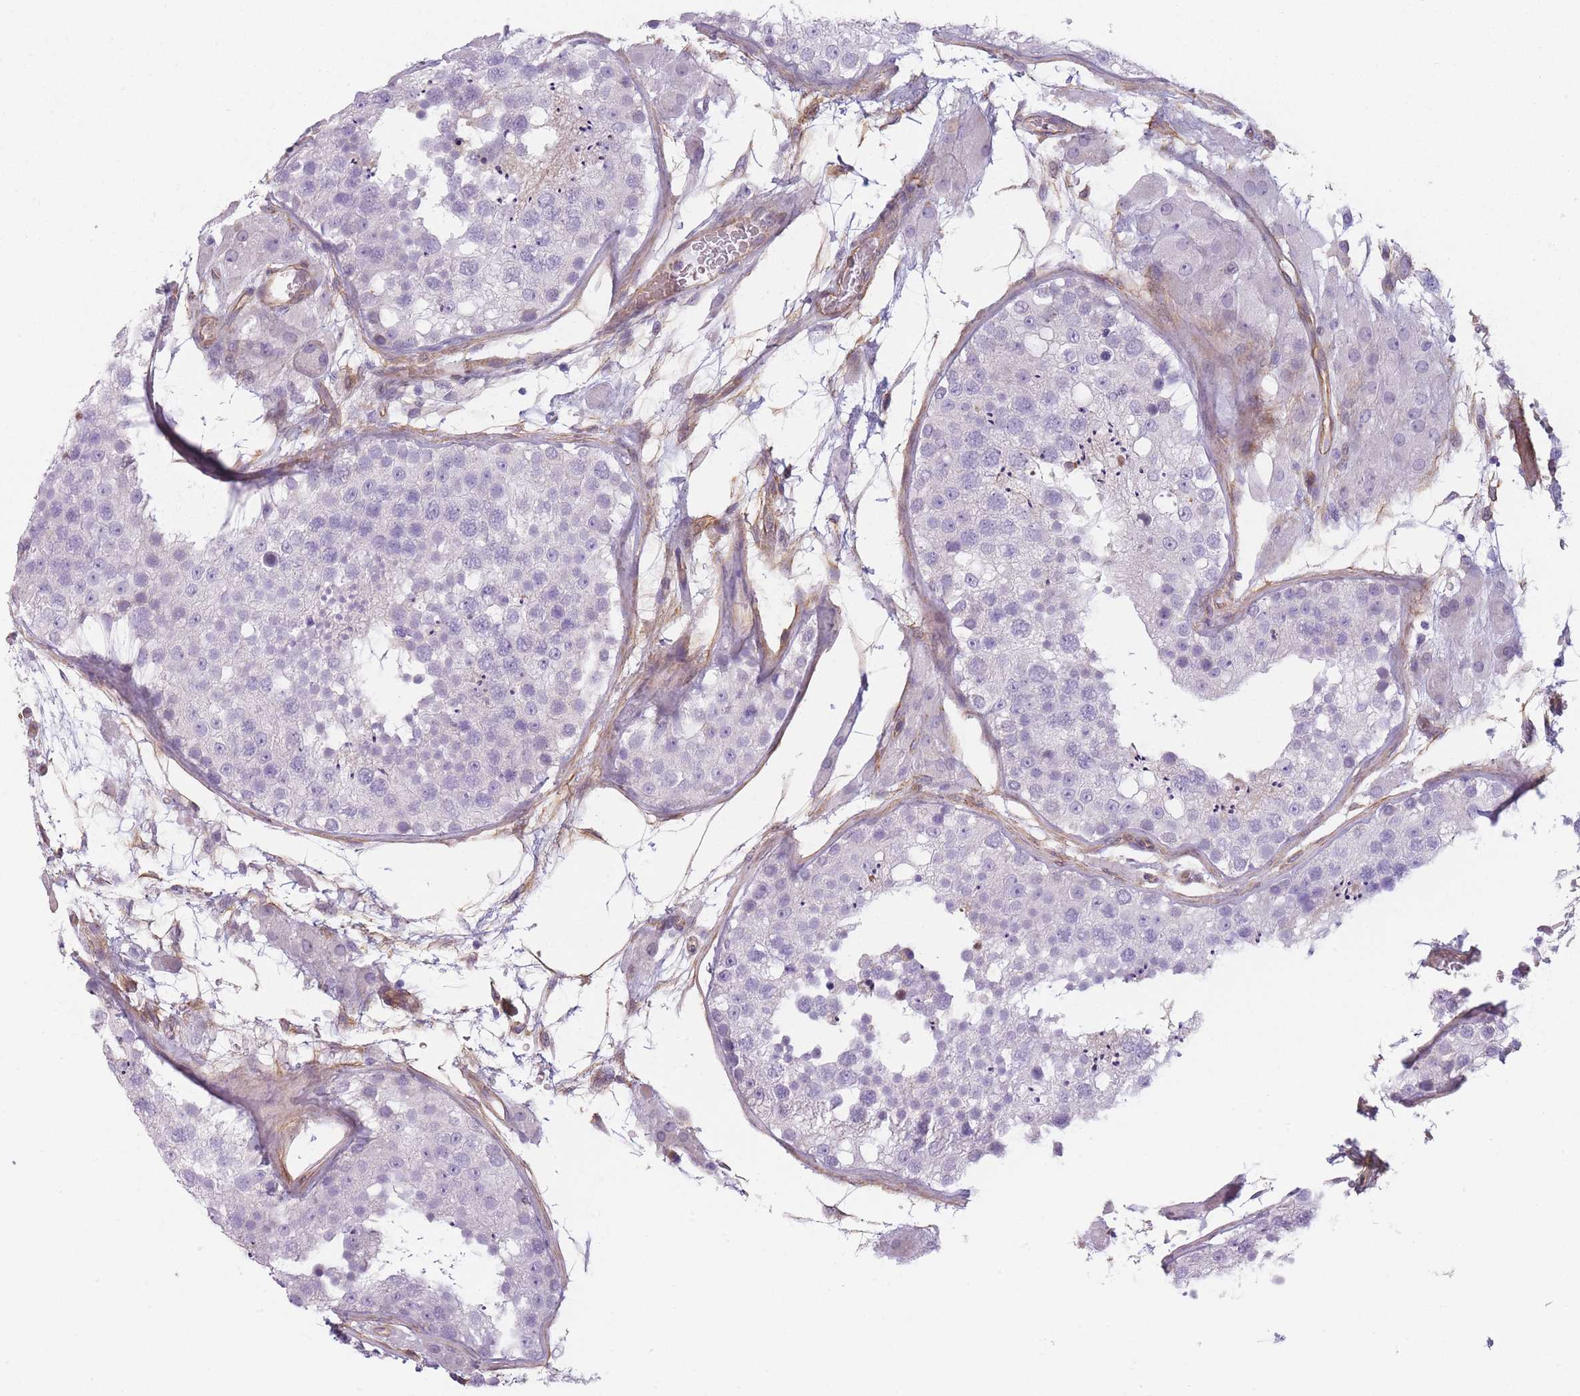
{"staining": {"intensity": "negative", "quantity": "none", "location": "none"}, "tissue": "testis", "cell_type": "Cells in seminiferous ducts", "image_type": "normal", "snomed": [{"axis": "morphology", "description": "Normal tissue, NOS"}, {"axis": "topography", "description": "Testis"}], "caption": "An IHC micrograph of normal testis is shown. There is no staining in cells in seminiferous ducts of testis.", "gene": "OR6B2", "patient": {"sex": "male", "age": 26}}